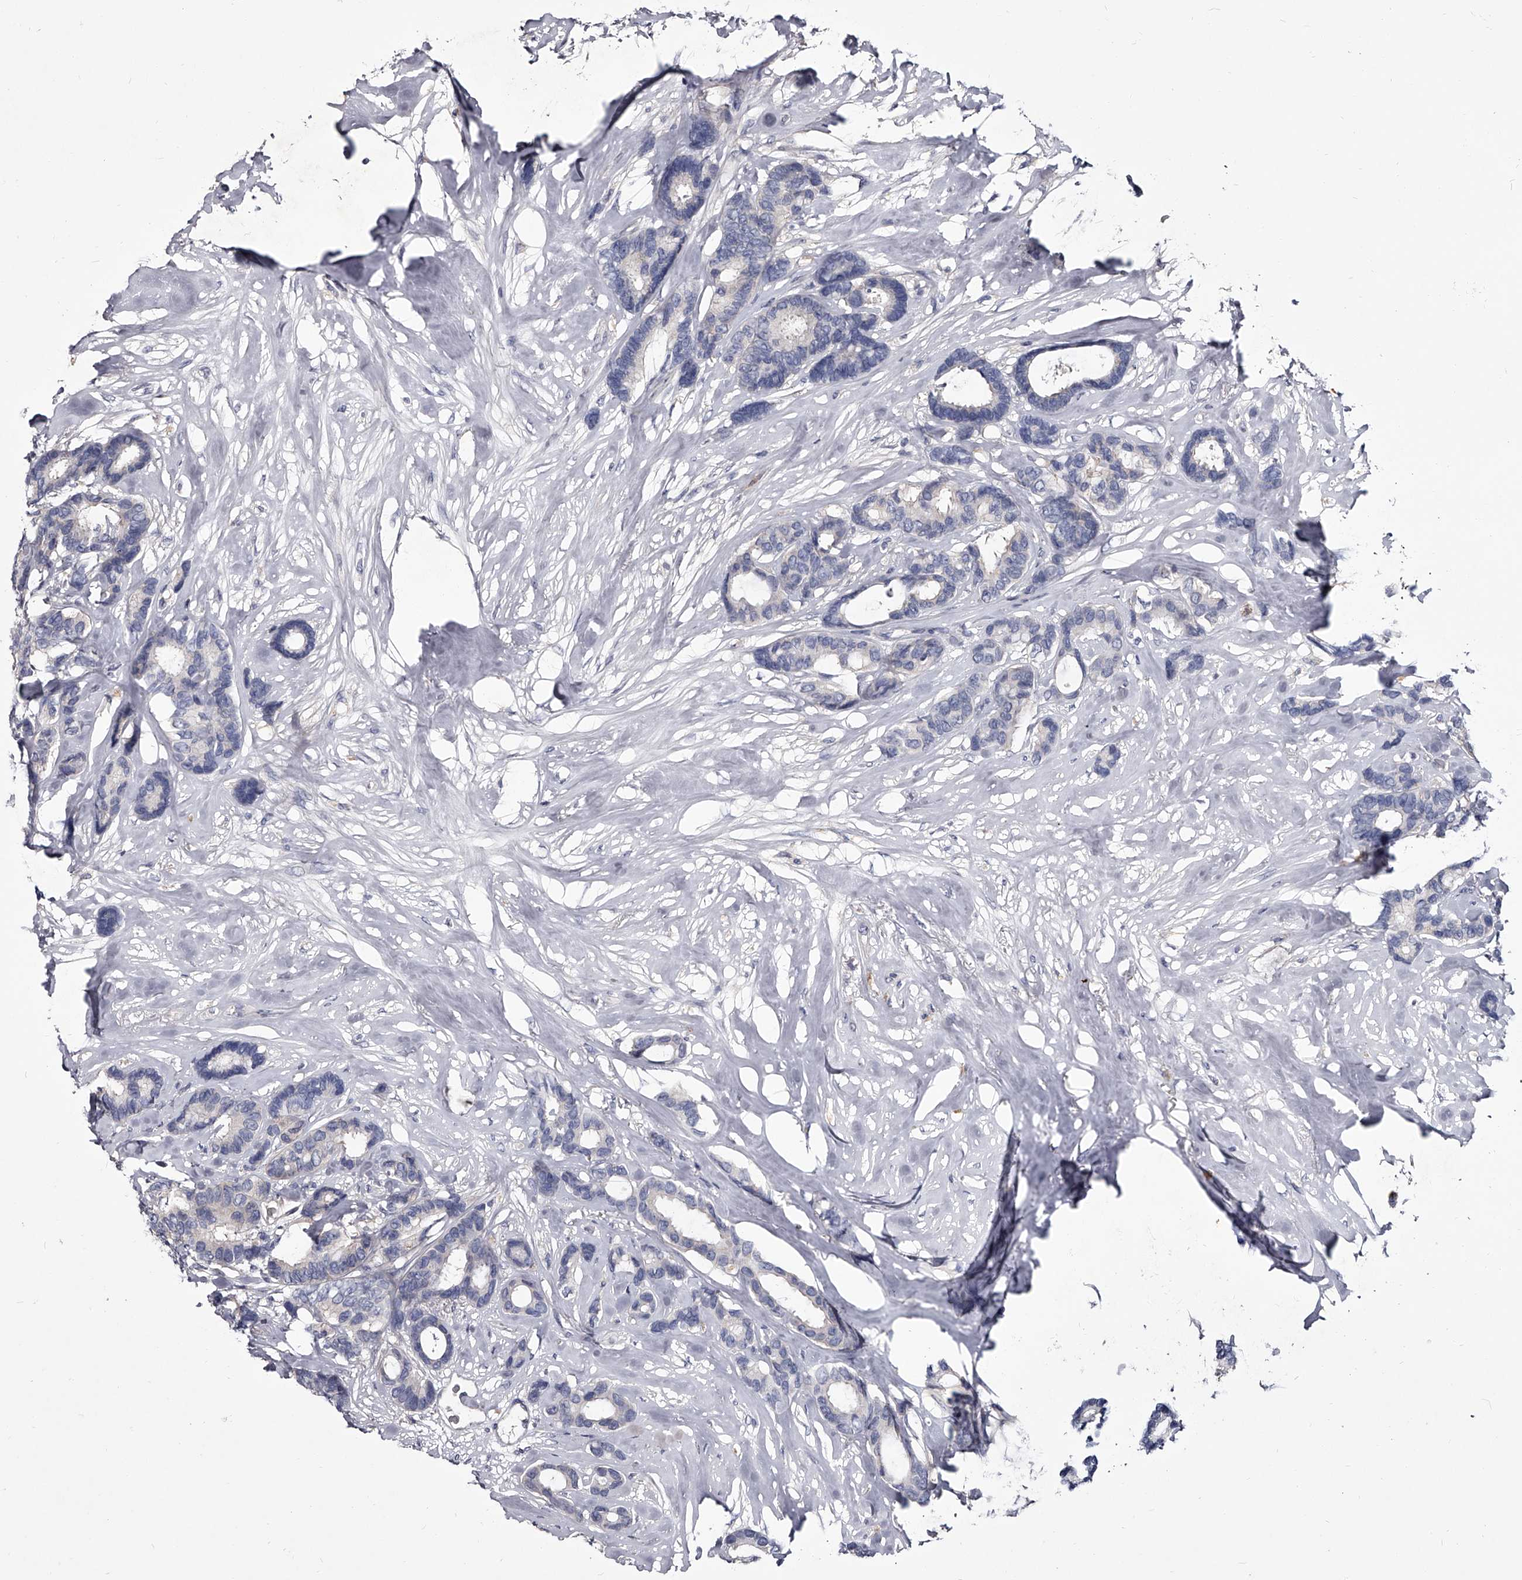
{"staining": {"intensity": "negative", "quantity": "none", "location": "none"}, "tissue": "breast cancer", "cell_type": "Tumor cells", "image_type": "cancer", "snomed": [{"axis": "morphology", "description": "Duct carcinoma"}, {"axis": "topography", "description": "Breast"}], "caption": "Breast cancer was stained to show a protein in brown. There is no significant positivity in tumor cells.", "gene": "GAPVD1", "patient": {"sex": "female", "age": 87}}